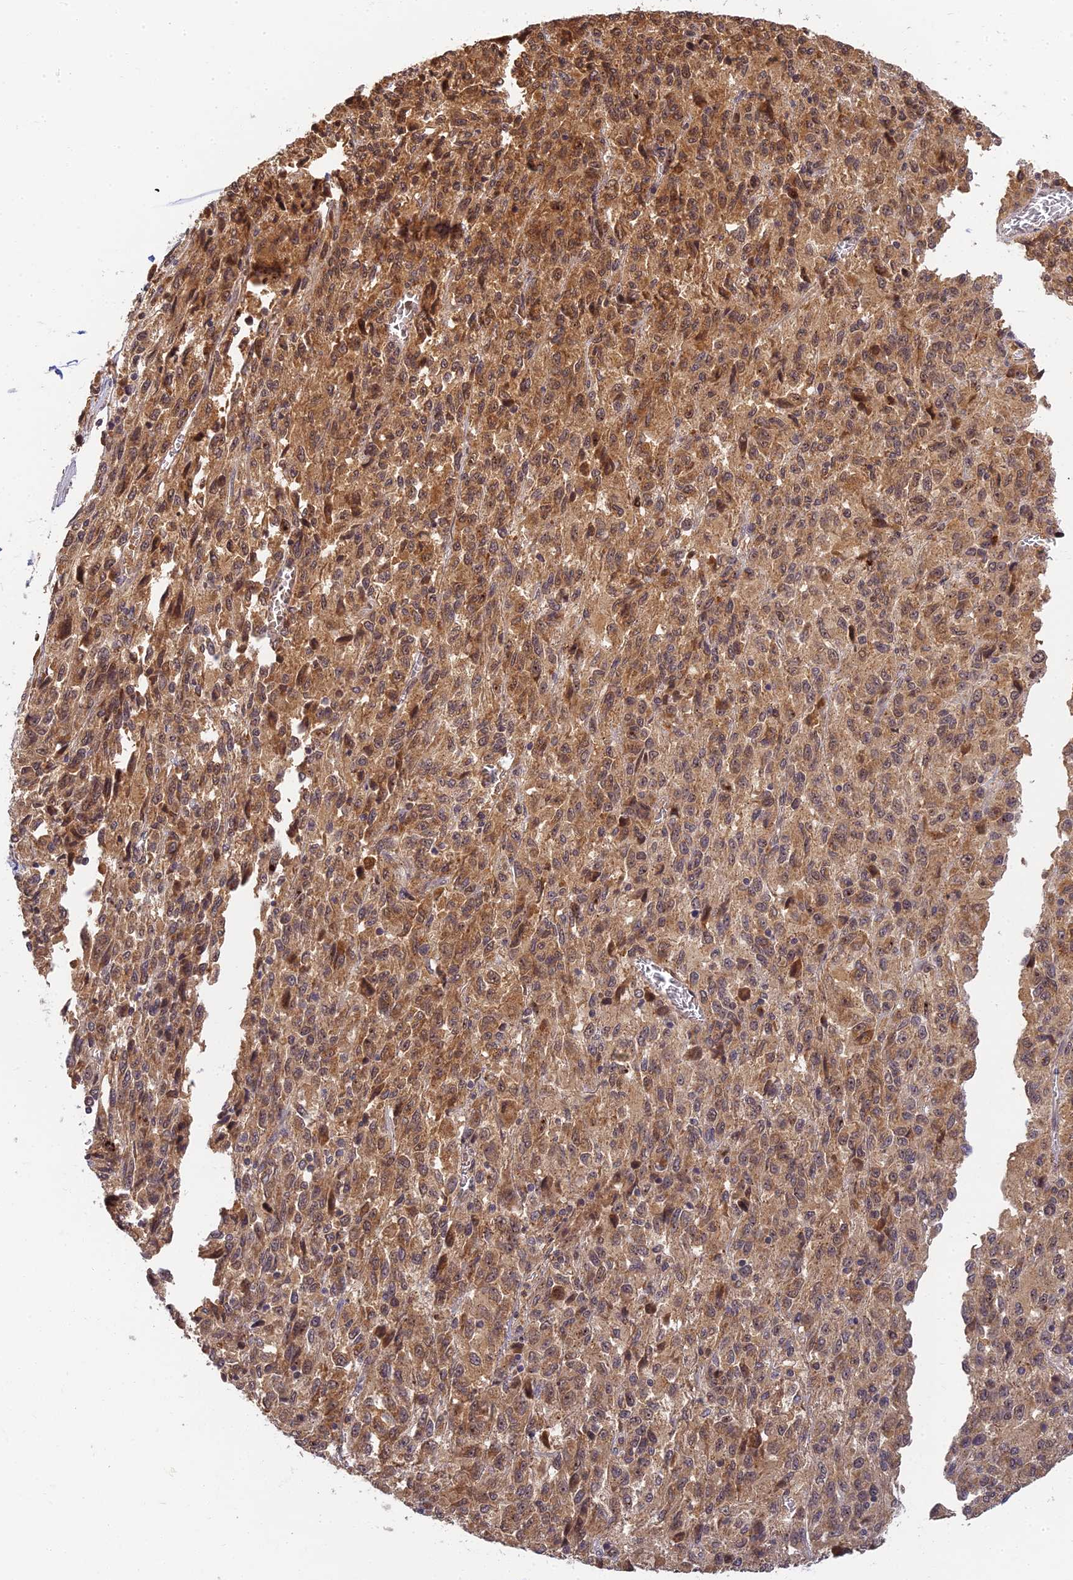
{"staining": {"intensity": "moderate", "quantity": ">75%", "location": "cytoplasmic/membranous"}, "tissue": "melanoma", "cell_type": "Tumor cells", "image_type": "cancer", "snomed": [{"axis": "morphology", "description": "Malignant melanoma, Metastatic site"}, {"axis": "topography", "description": "Lung"}], "caption": "An image showing moderate cytoplasmic/membranous positivity in about >75% of tumor cells in malignant melanoma (metastatic site), as visualized by brown immunohistochemical staining.", "gene": "RGL3", "patient": {"sex": "male", "age": 64}}